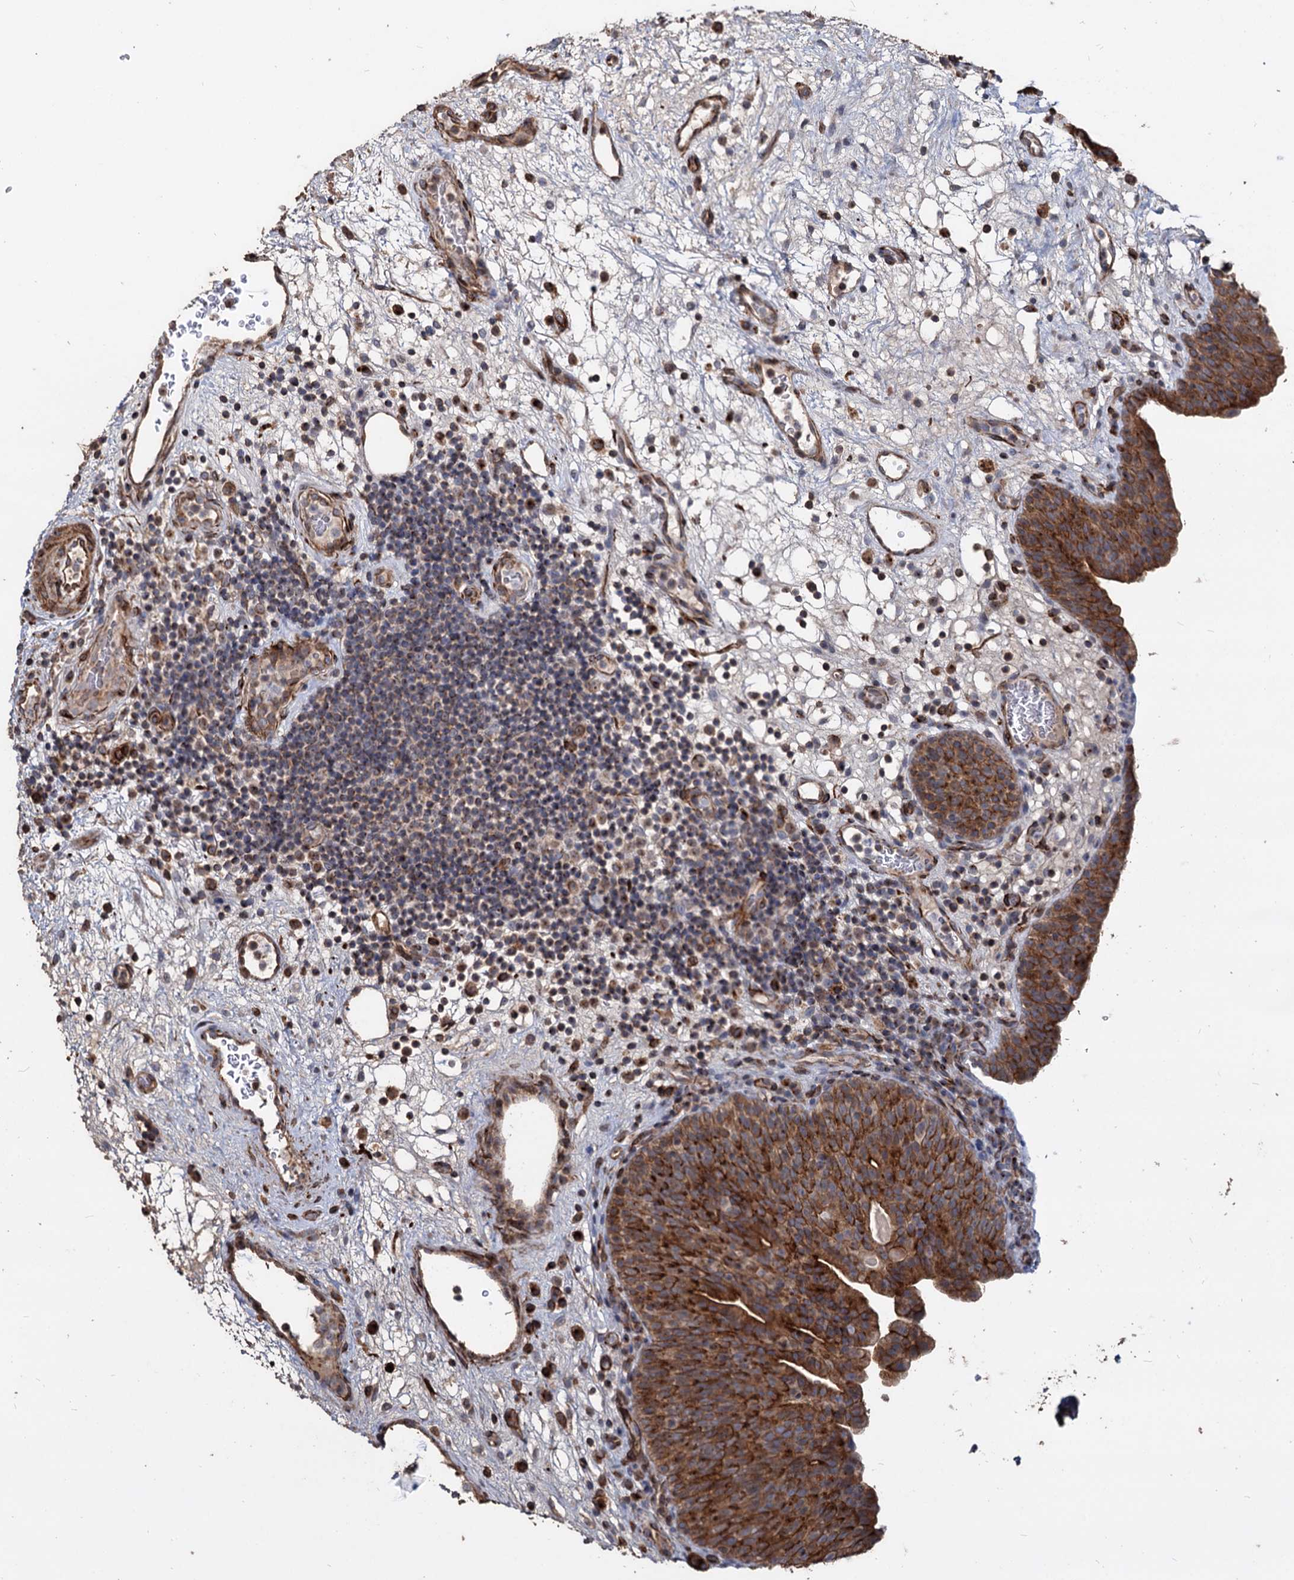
{"staining": {"intensity": "strong", "quantity": ">75%", "location": "cytoplasmic/membranous"}, "tissue": "urinary bladder", "cell_type": "Urothelial cells", "image_type": "normal", "snomed": [{"axis": "morphology", "description": "Normal tissue, NOS"}, {"axis": "topography", "description": "Urinary bladder"}], "caption": "Immunohistochemistry histopathology image of unremarkable urinary bladder: urinary bladder stained using immunohistochemistry (IHC) exhibits high levels of strong protein expression localized specifically in the cytoplasmic/membranous of urothelial cells, appearing as a cytoplasmic/membranous brown color.", "gene": "DEPDC4", "patient": {"sex": "male", "age": 71}}